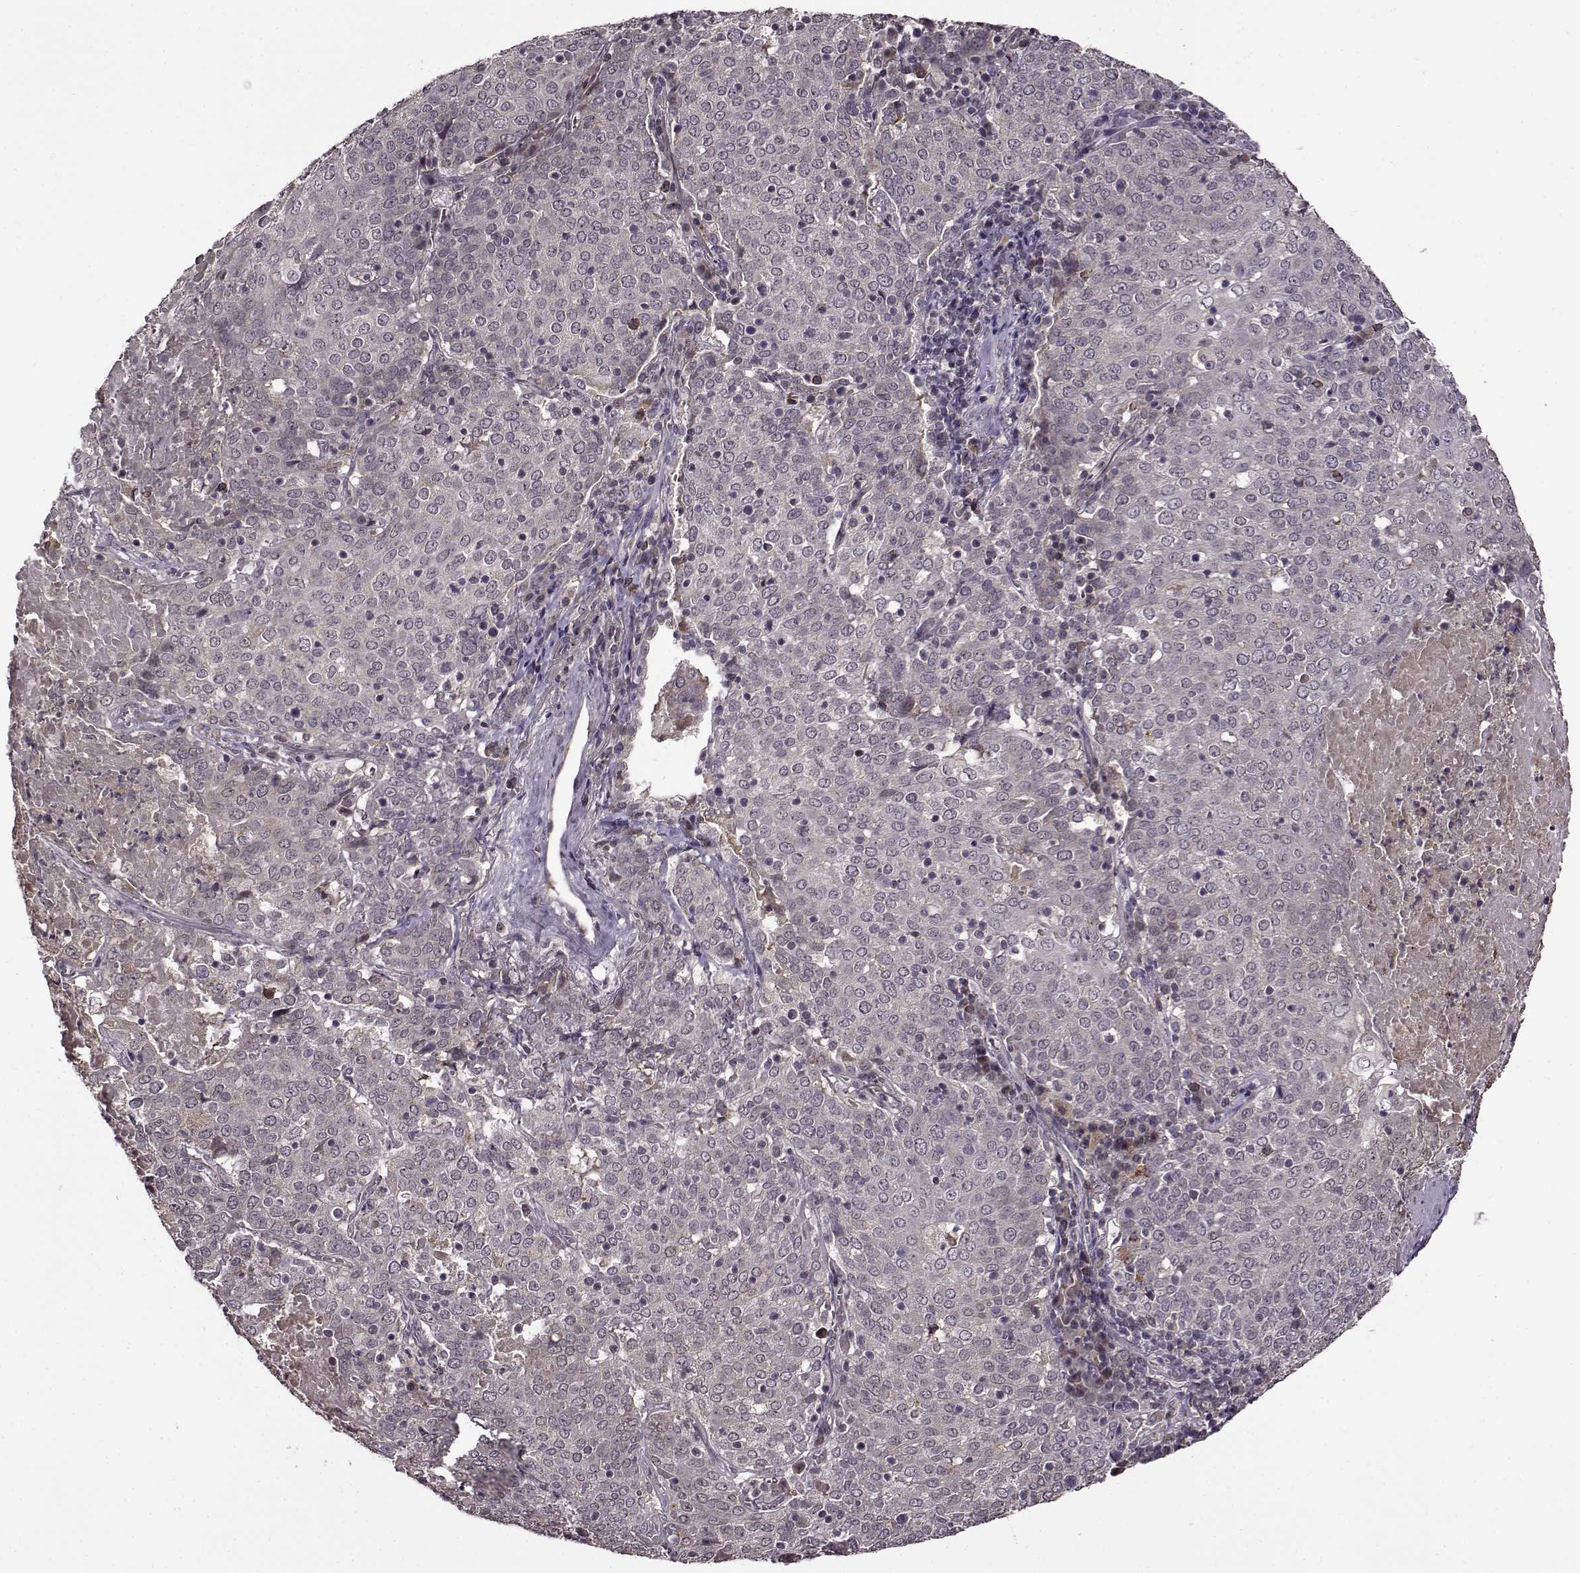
{"staining": {"intensity": "negative", "quantity": "none", "location": "none"}, "tissue": "lung cancer", "cell_type": "Tumor cells", "image_type": "cancer", "snomed": [{"axis": "morphology", "description": "Squamous cell carcinoma, NOS"}, {"axis": "topography", "description": "Lung"}], "caption": "Immunohistochemistry (IHC) histopathology image of squamous cell carcinoma (lung) stained for a protein (brown), which displays no positivity in tumor cells. The staining is performed using DAB (3,3'-diaminobenzidine) brown chromogen with nuclei counter-stained in using hematoxylin.", "gene": "MAIP1", "patient": {"sex": "male", "age": 82}}